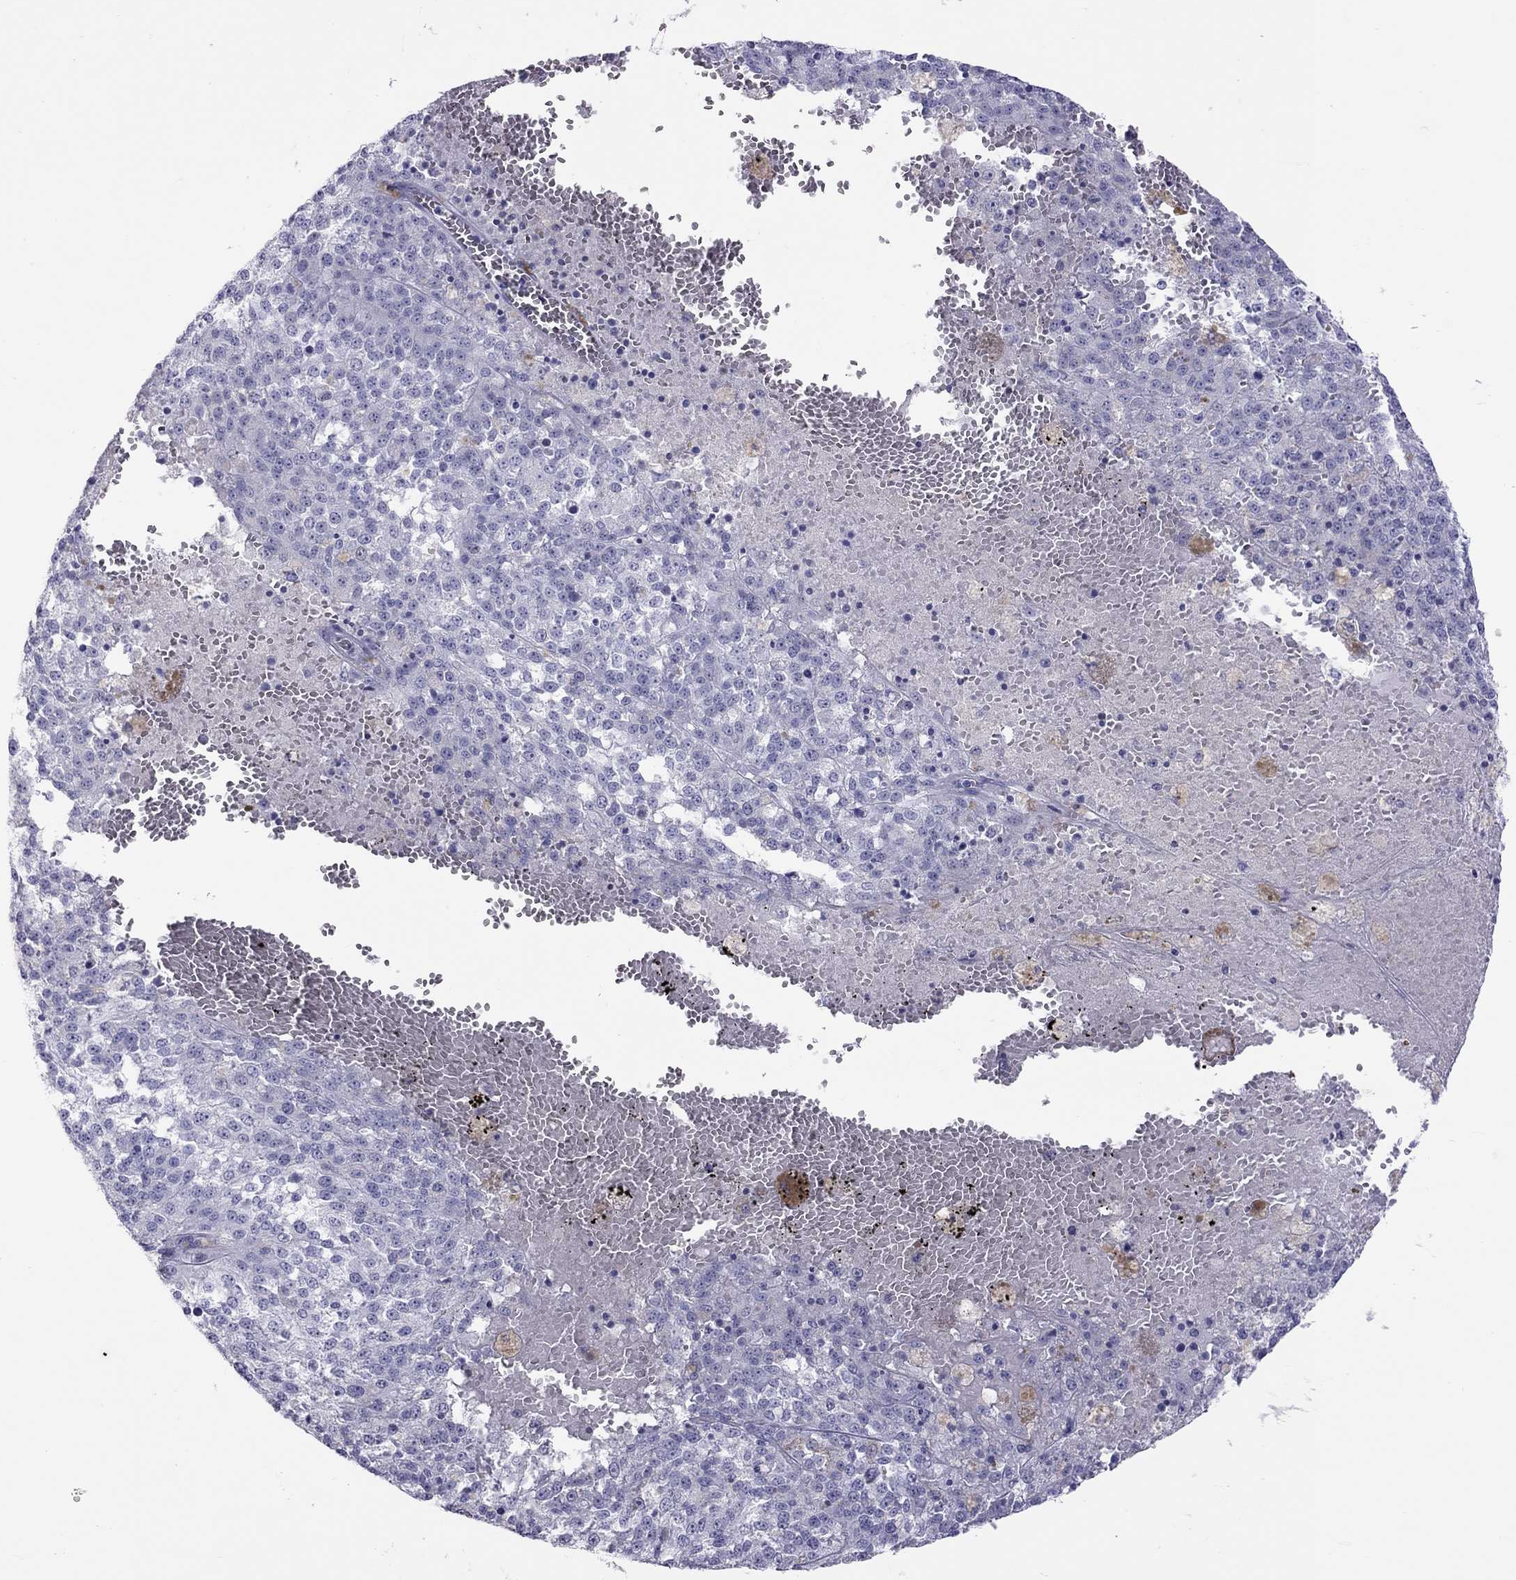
{"staining": {"intensity": "negative", "quantity": "none", "location": "none"}, "tissue": "melanoma", "cell_type": "Tumor cells", "image_type": "cancer", "snomed": [{"axis": "morphology", "description": "Malignant melanoma, Metastatic site"}, {"axis": "topography", "description": "Lymph node"}], "caption": "Immunohistochemistry (IHC) image of neoplastic tissue: malignant melanoma (metastatic site) stained with DAB exhibits no significant protein expression in tumor cells. (IHC, brightfield microscopy, high magnification).", "gene": "STAG3", "patient": {"sex": "female", "age": 64}}